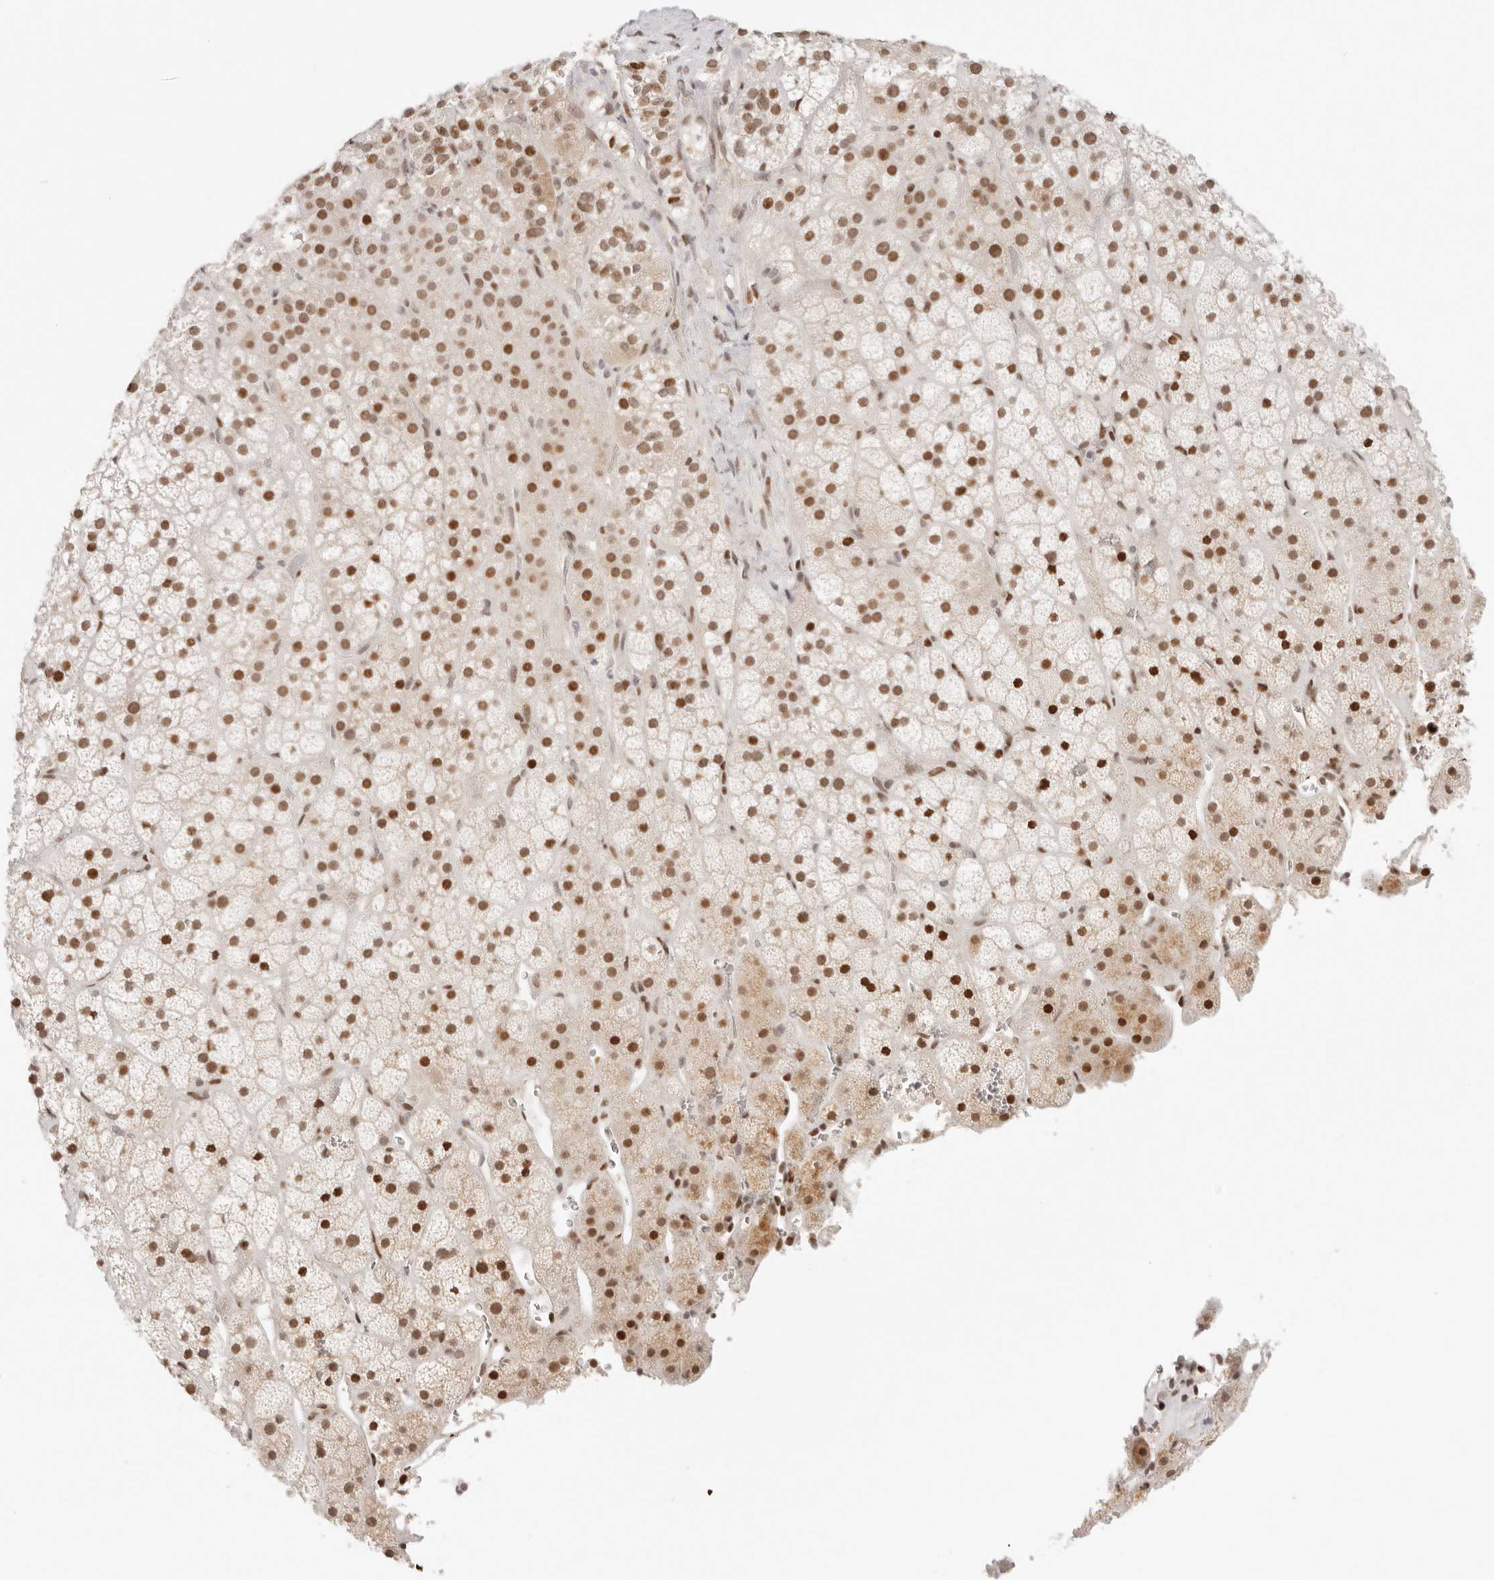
{"staining": {"intensity": "strong", "quantity": ">75%", "location": "nuclear"}, "tissue": "adrenal gland", "cell_type": "Glandular cells", "image_type": "normal", "snomed": [{"axis": "morphology", "description": "Normal tissue, NOS"}, {"axis": "topography", "description": "Adrenal gland"}], "caption": "The micrograph shows immunohistochemical staining of normal adrenal gland. There is strong nuclear expression is appreciated in approximately >75% of glandular cells. (brown staining indicates protein expression, while blue staining denotes nuclei).", "gene": "HOXC5", "patient": {"sex": "male", "age": 57}}